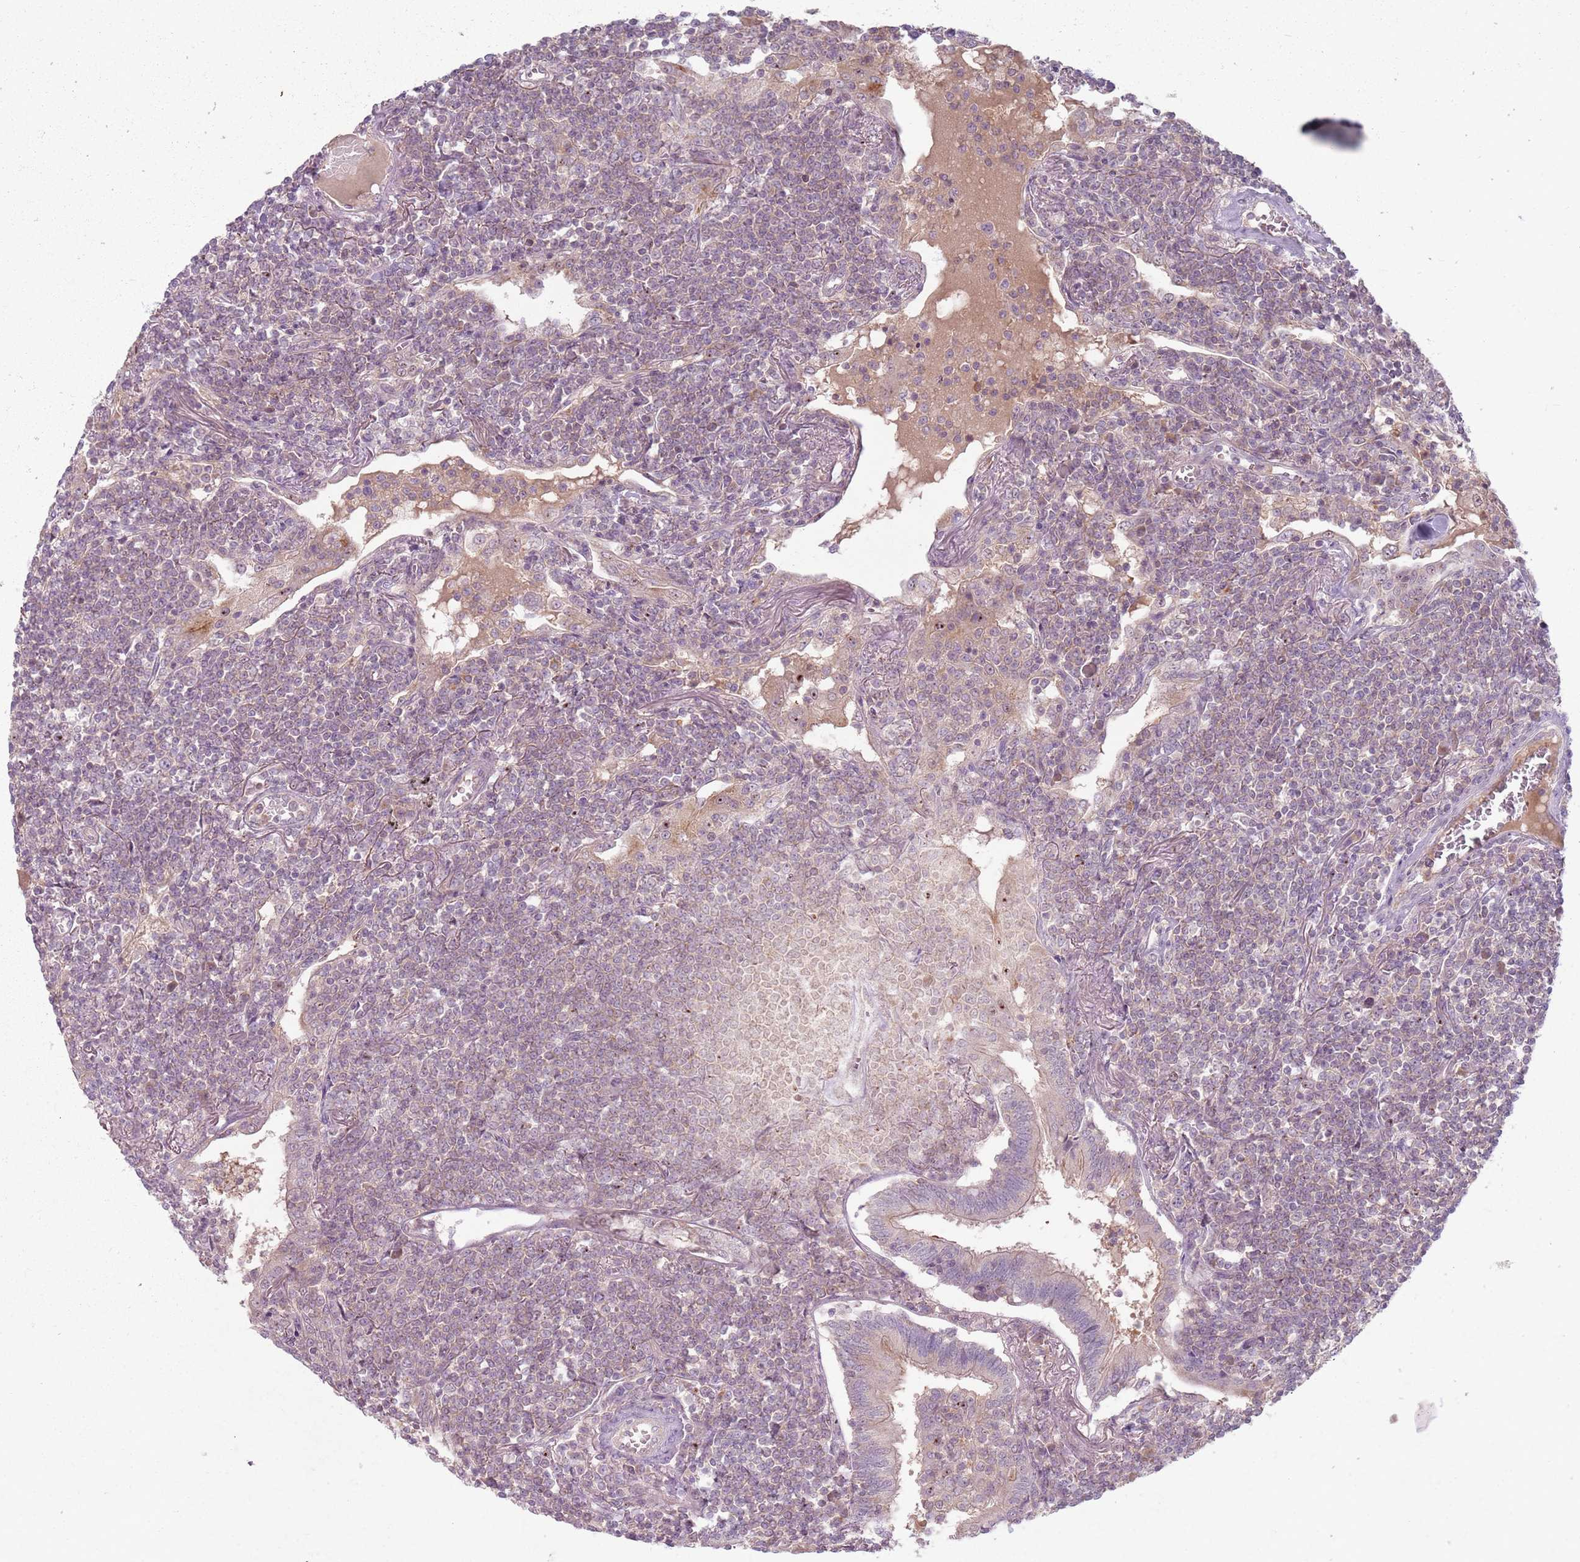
{"staining": {"intensity": "negative", "quantity": "none", "location": "none"}, "tissue": "lymphoma", "cell_type": "Tumor cells", "image_type": "cancer", "snomed": [{"axis": "morphology", "description": "Malignant lymphoma, non-Hodgkin's type, Low grade"}, {"axis": "topography", "description": "Lung"}], "caption": "Immunohistochemical staining of lymphoma exhibits no significant positivity in tumor cells.", "gene": "ZDHHC2", "patient": {"sex": "female", "age": 71}}